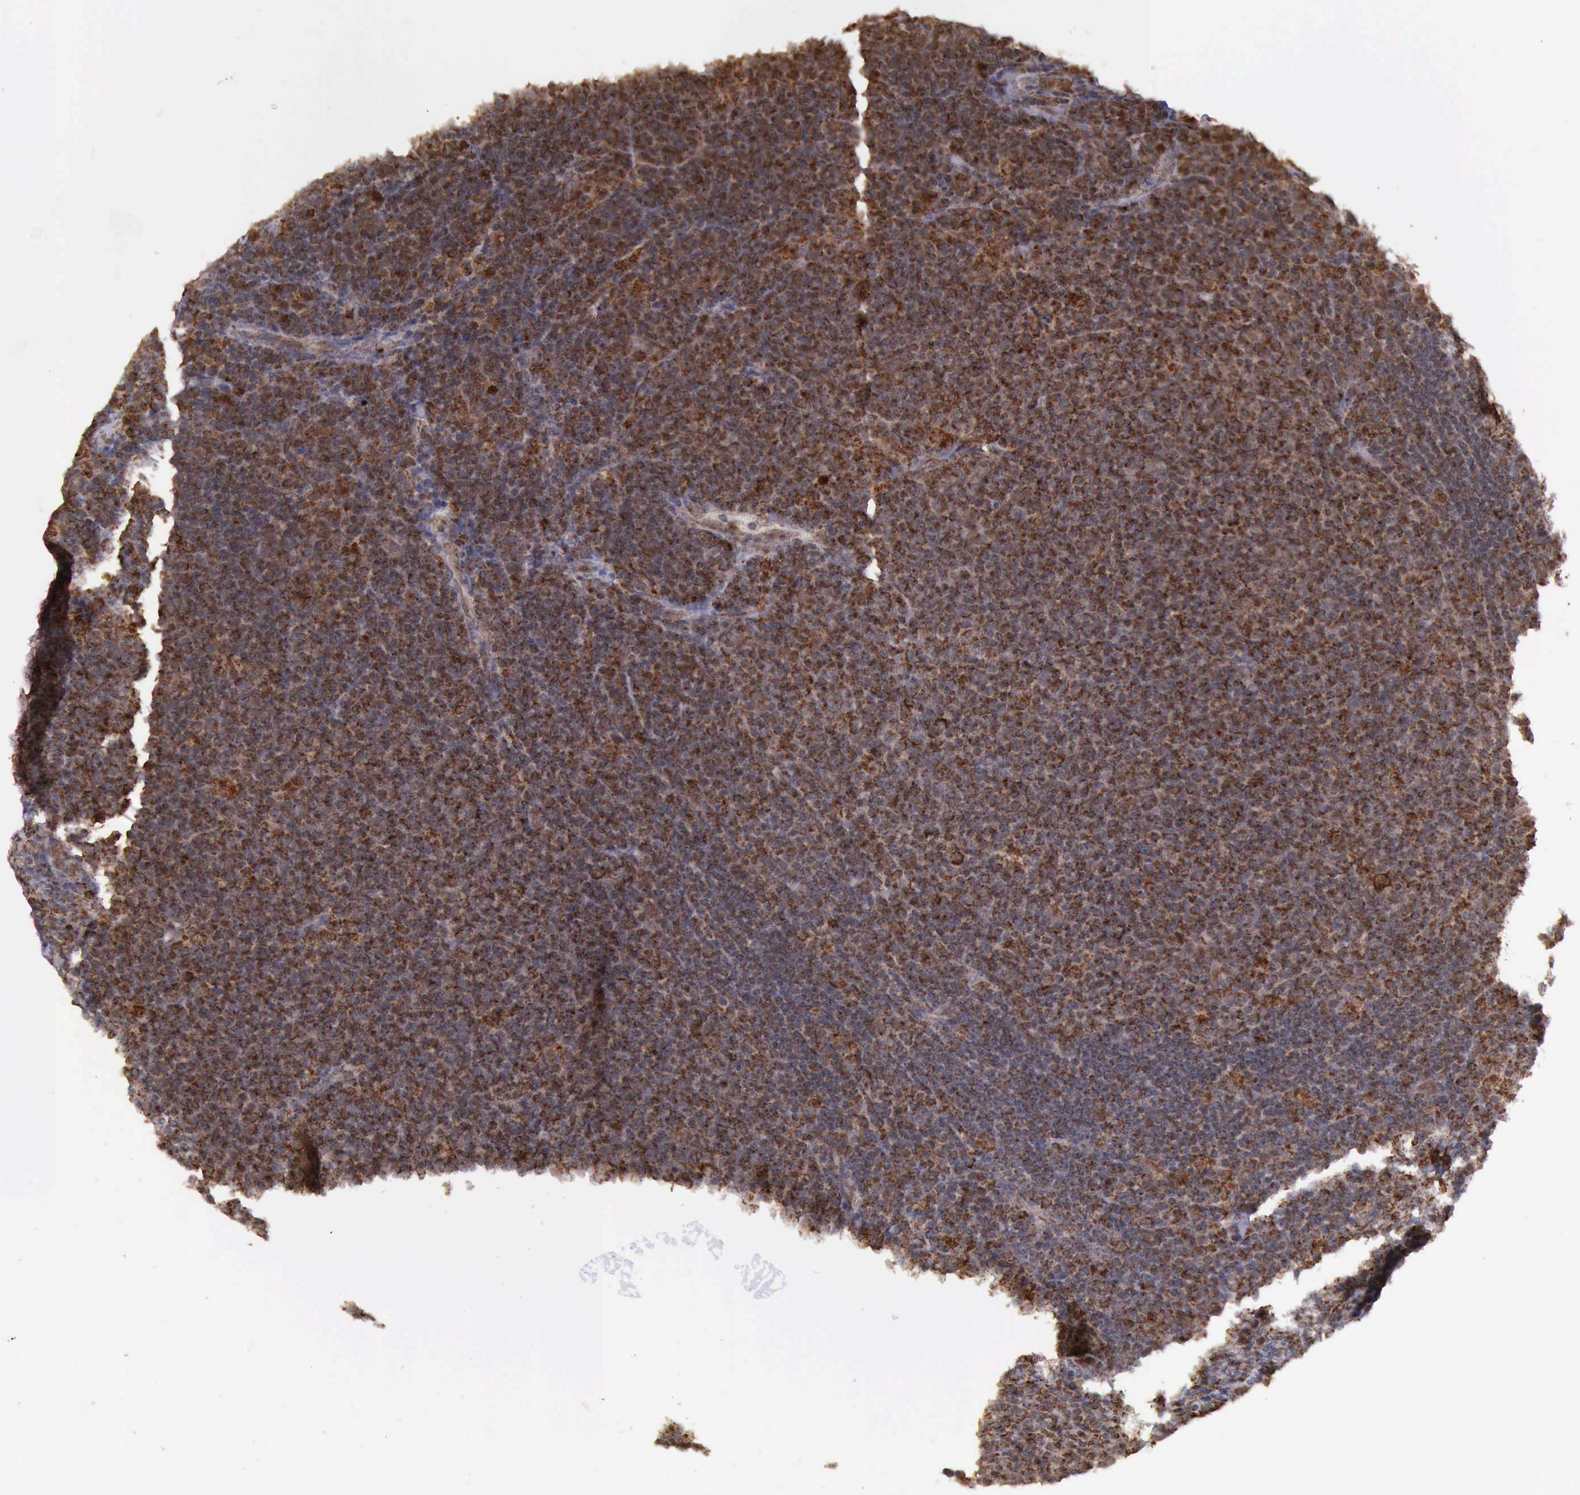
{"staining": {"intensity": "strong", "quantity": ">75%", "location": "cytoplasmic/membranous"}, "tissue": "lymphoma", "cell_type": "Tumor cells", "image_type": "cancer", "snomed": [{"axis": "morphology", "description": "Malignant lymphoma, non-Hodgkin's type, Low grade"}, {"axis": "topography", "description": "Lymph node"}], "caption": "About >75% of tumor cells in low-grade malignant lymphoma, non-Hodgkin's type demonstrate strong cytoplasmic/membranous protein staining as visualized by brown immunohistochemical staining.", "gene": "ARMCX3", "patient": {"sex": "male", "age": 74}}